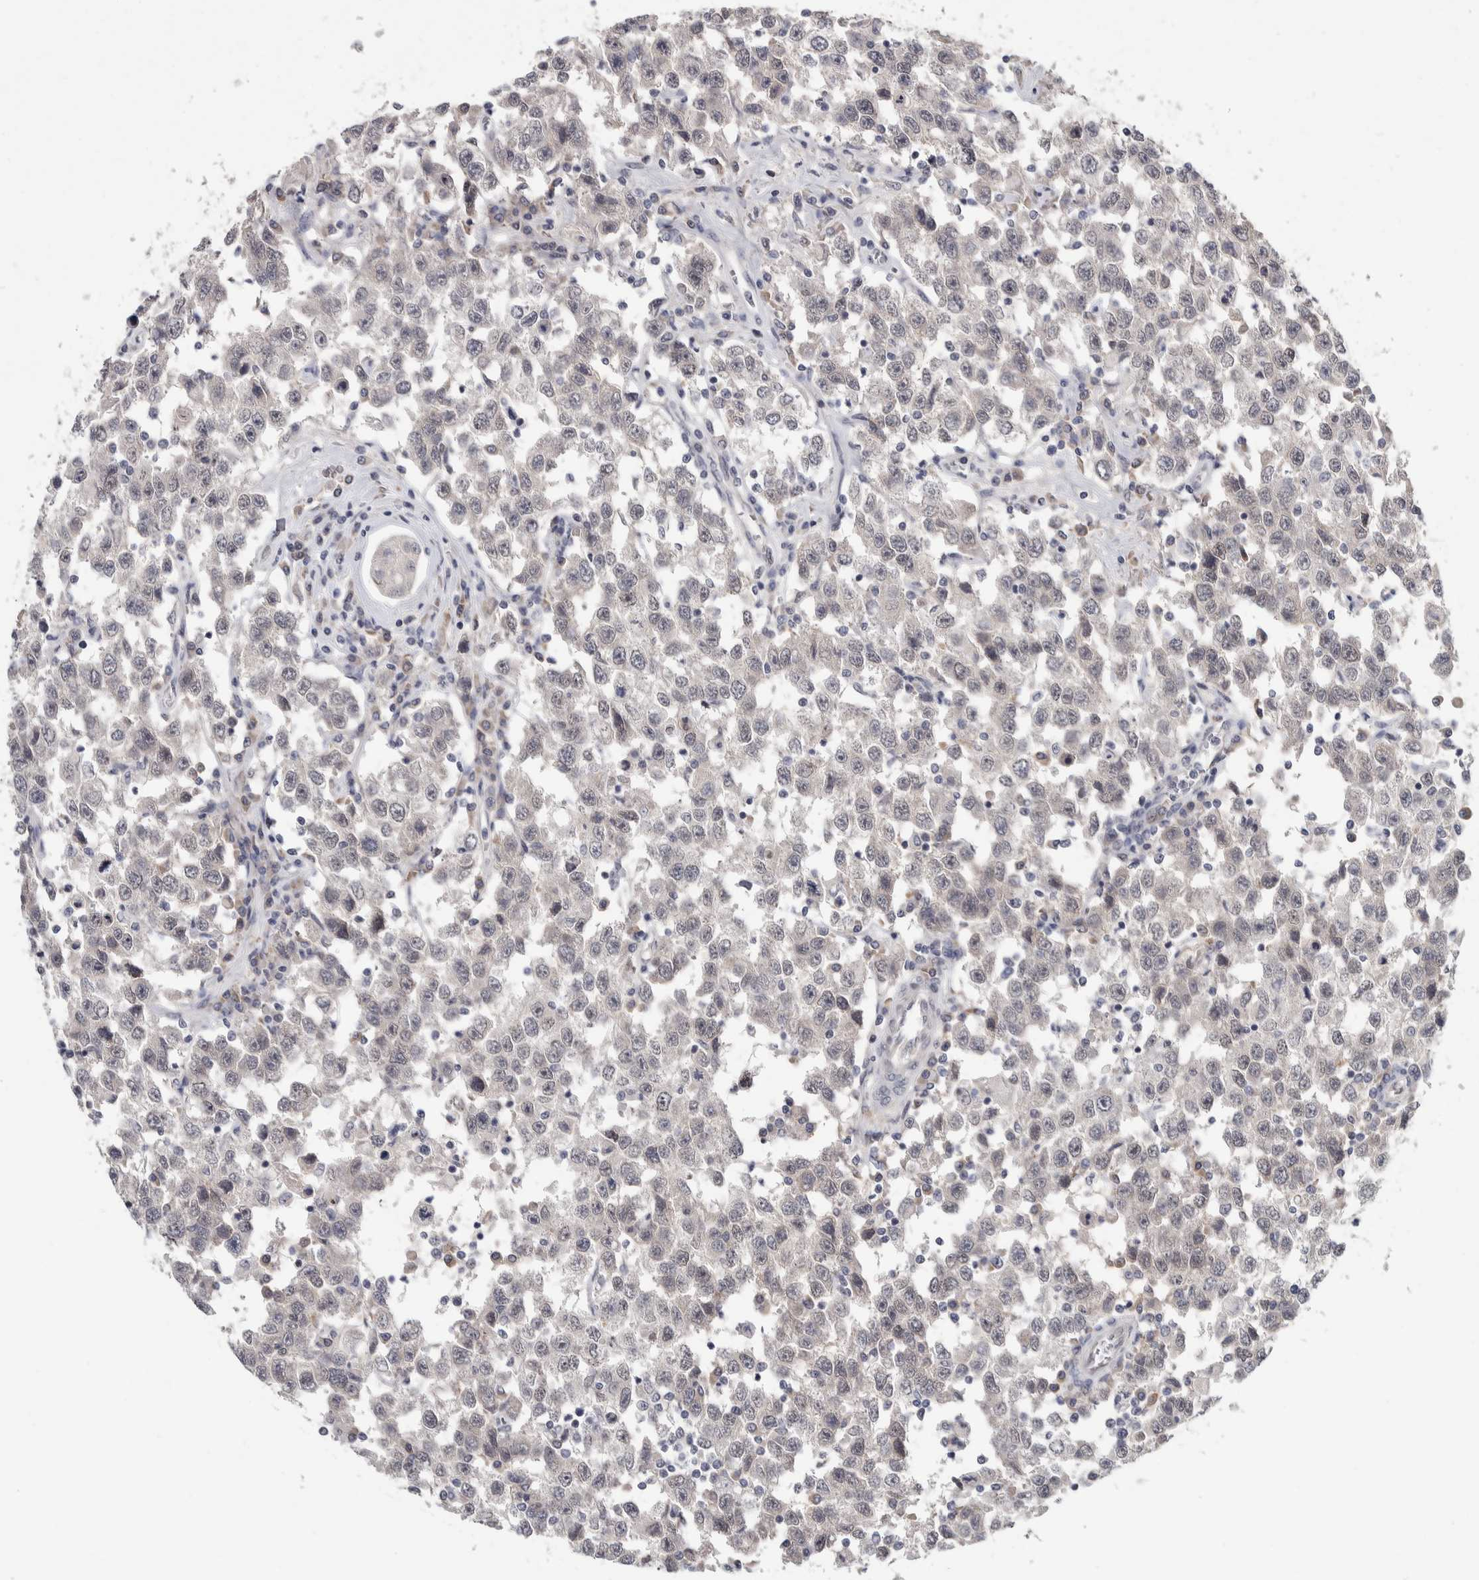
{"staining": {"intensity": "weak", "quantity": "<25%", "location": "nuclear"}, "tissue": "testis cancer", "cell_type": "Tumor cells", "image_type": "cancer", "snomed": [{"axis": "morphology", "description": "Seminoma, NOS"}, {"axis": "topography", "description": "Testis"}], "caption": "High magnification brightfield microscopy of testis cancer stained with DAB (3,3'-diaminobenzidine) (brown) and counterstained with hematoxylin (blue): tumor cells show no significant expression.", "gene": "ASPN", "patient": {"sex": "male", "age": 41}}